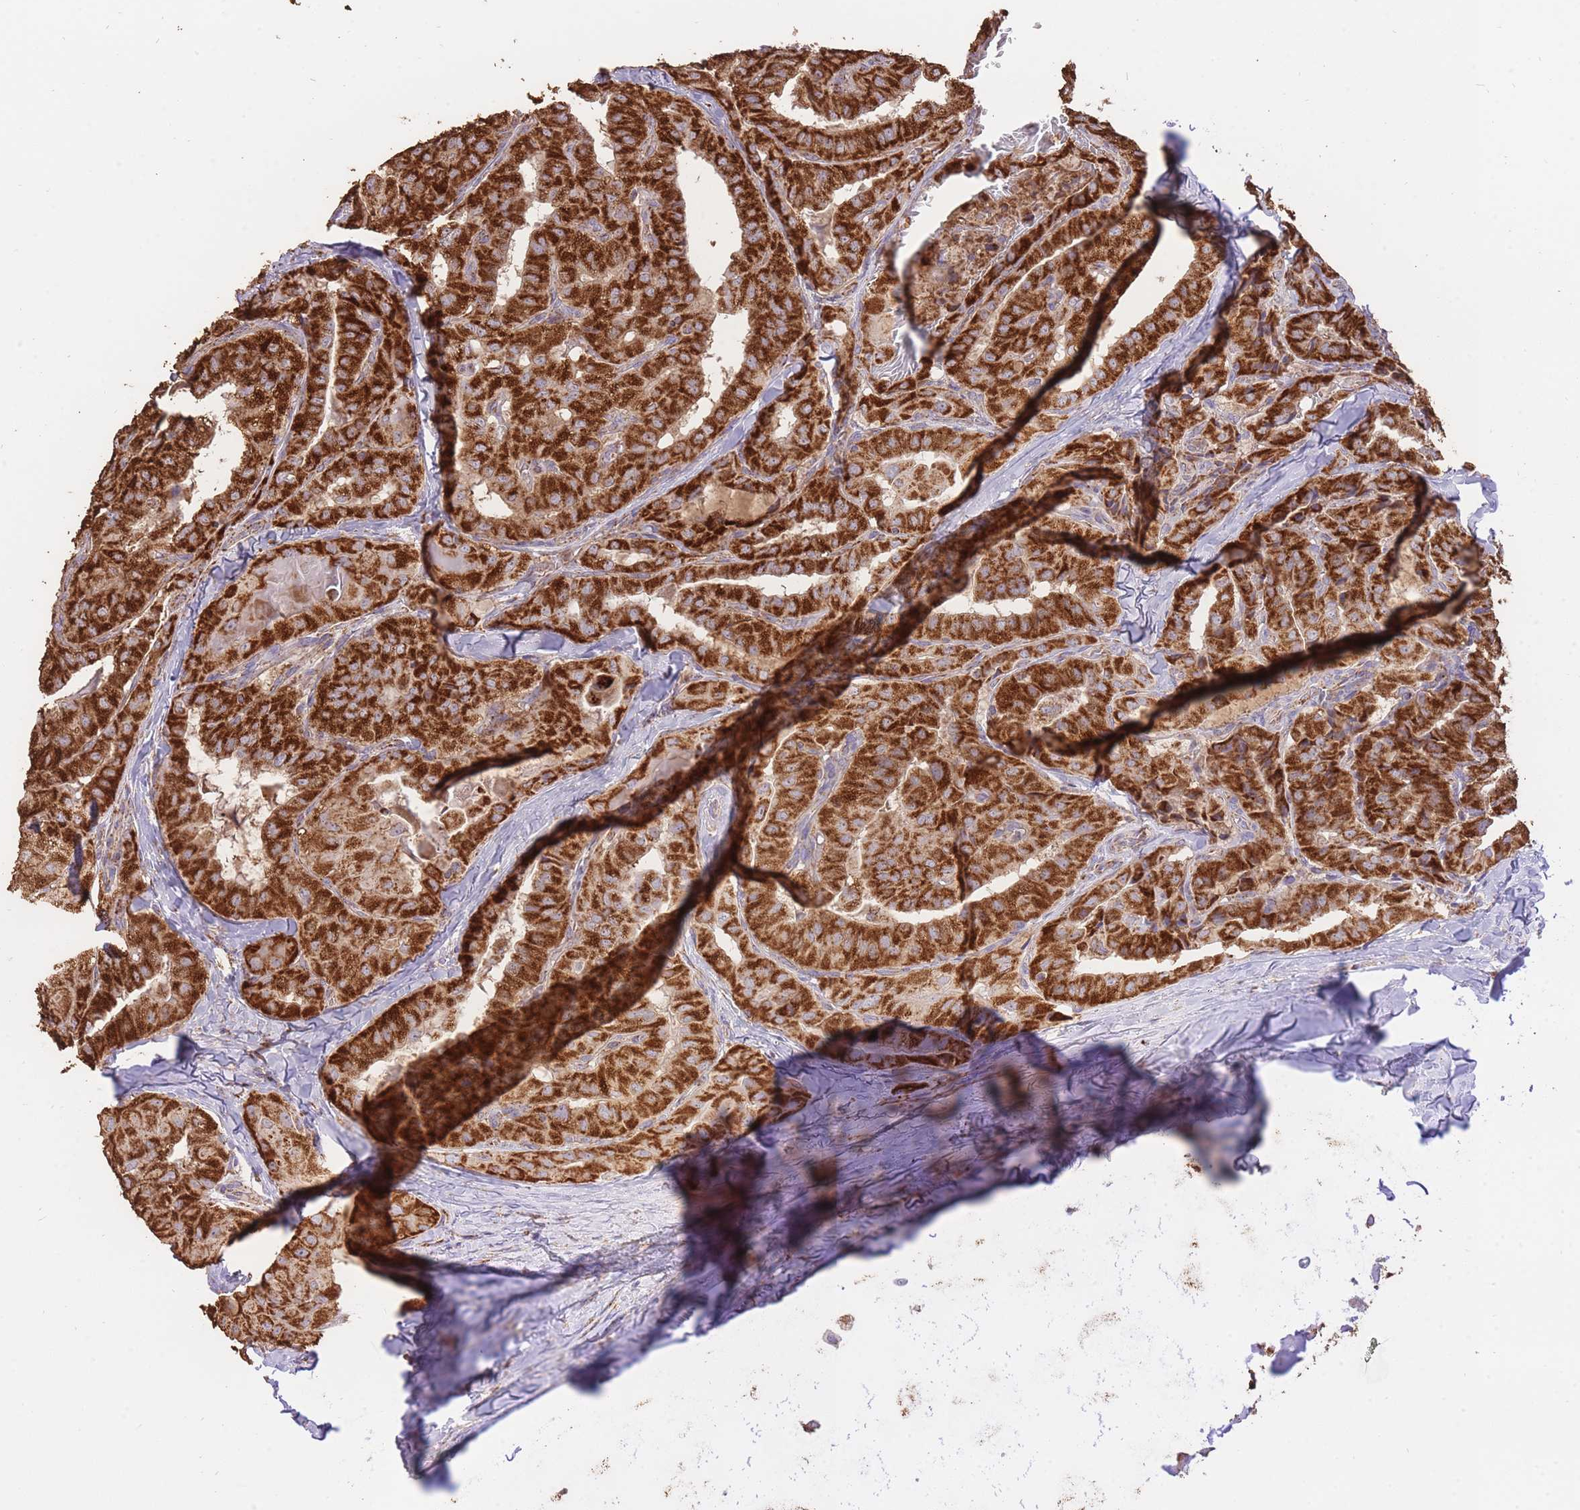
{"staining": {"intensity": "strong", "quantity": ">75%", "location": "cytoplasmic/membranous"}, "tissue": "thyroid cancer", "cell_type": "Tumor cells", "image_type": "cancer", "snomed": [{"axis": "morphology", "description": "Normal tissue, NOS"}, {"axis": "morphology", "description": "Papillary adenocarcinoma, NOS"}, {"axis": "topography", "description": "Thyroid gland"}], "caption": "The immunohistochemical stain highlights strong cytoplasmic/membranous expression in tumor cells of thyroid cancer tissue. (DAB IHC, brown staining for protein, blue staining for nuclei).", "gene": "PREP", "patient": {"sex": "female", "age": 59}}